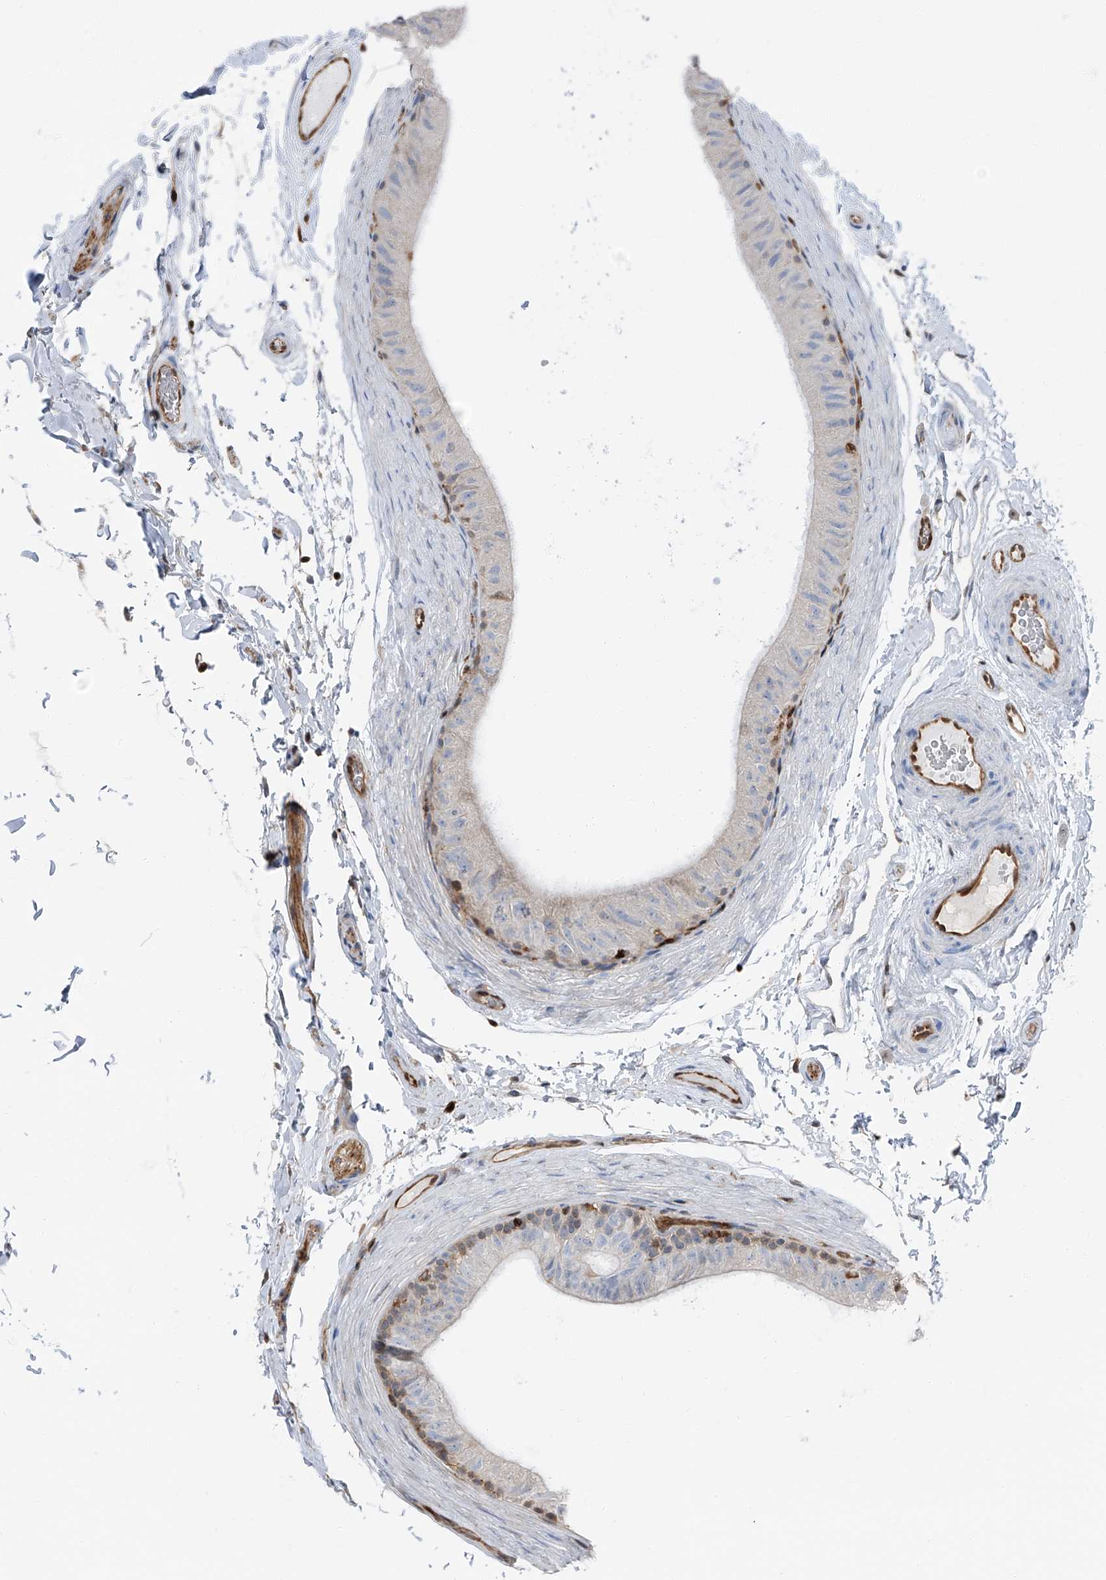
{"staining": {"intensity": "moderate", "quantity": "<25%", "location": "cytoplasmic/membranous"}, "tissue": "epididymis", "cell_type": "Glandular cells", "image_type": "normal", "snomed": [{"axis": "morphology", "description": "Normal tissue, NOS"}, {"axis": "topography", "description": "Epididymis"}], "caption": "Immunohistochemistry of normal human epididymis shows low levels of moderate cytoplasmic/membranous positivity in approximately <25% of glandular cells.", "gene": "PSMB10", "patient": {"sex": "male", "age": 49}}